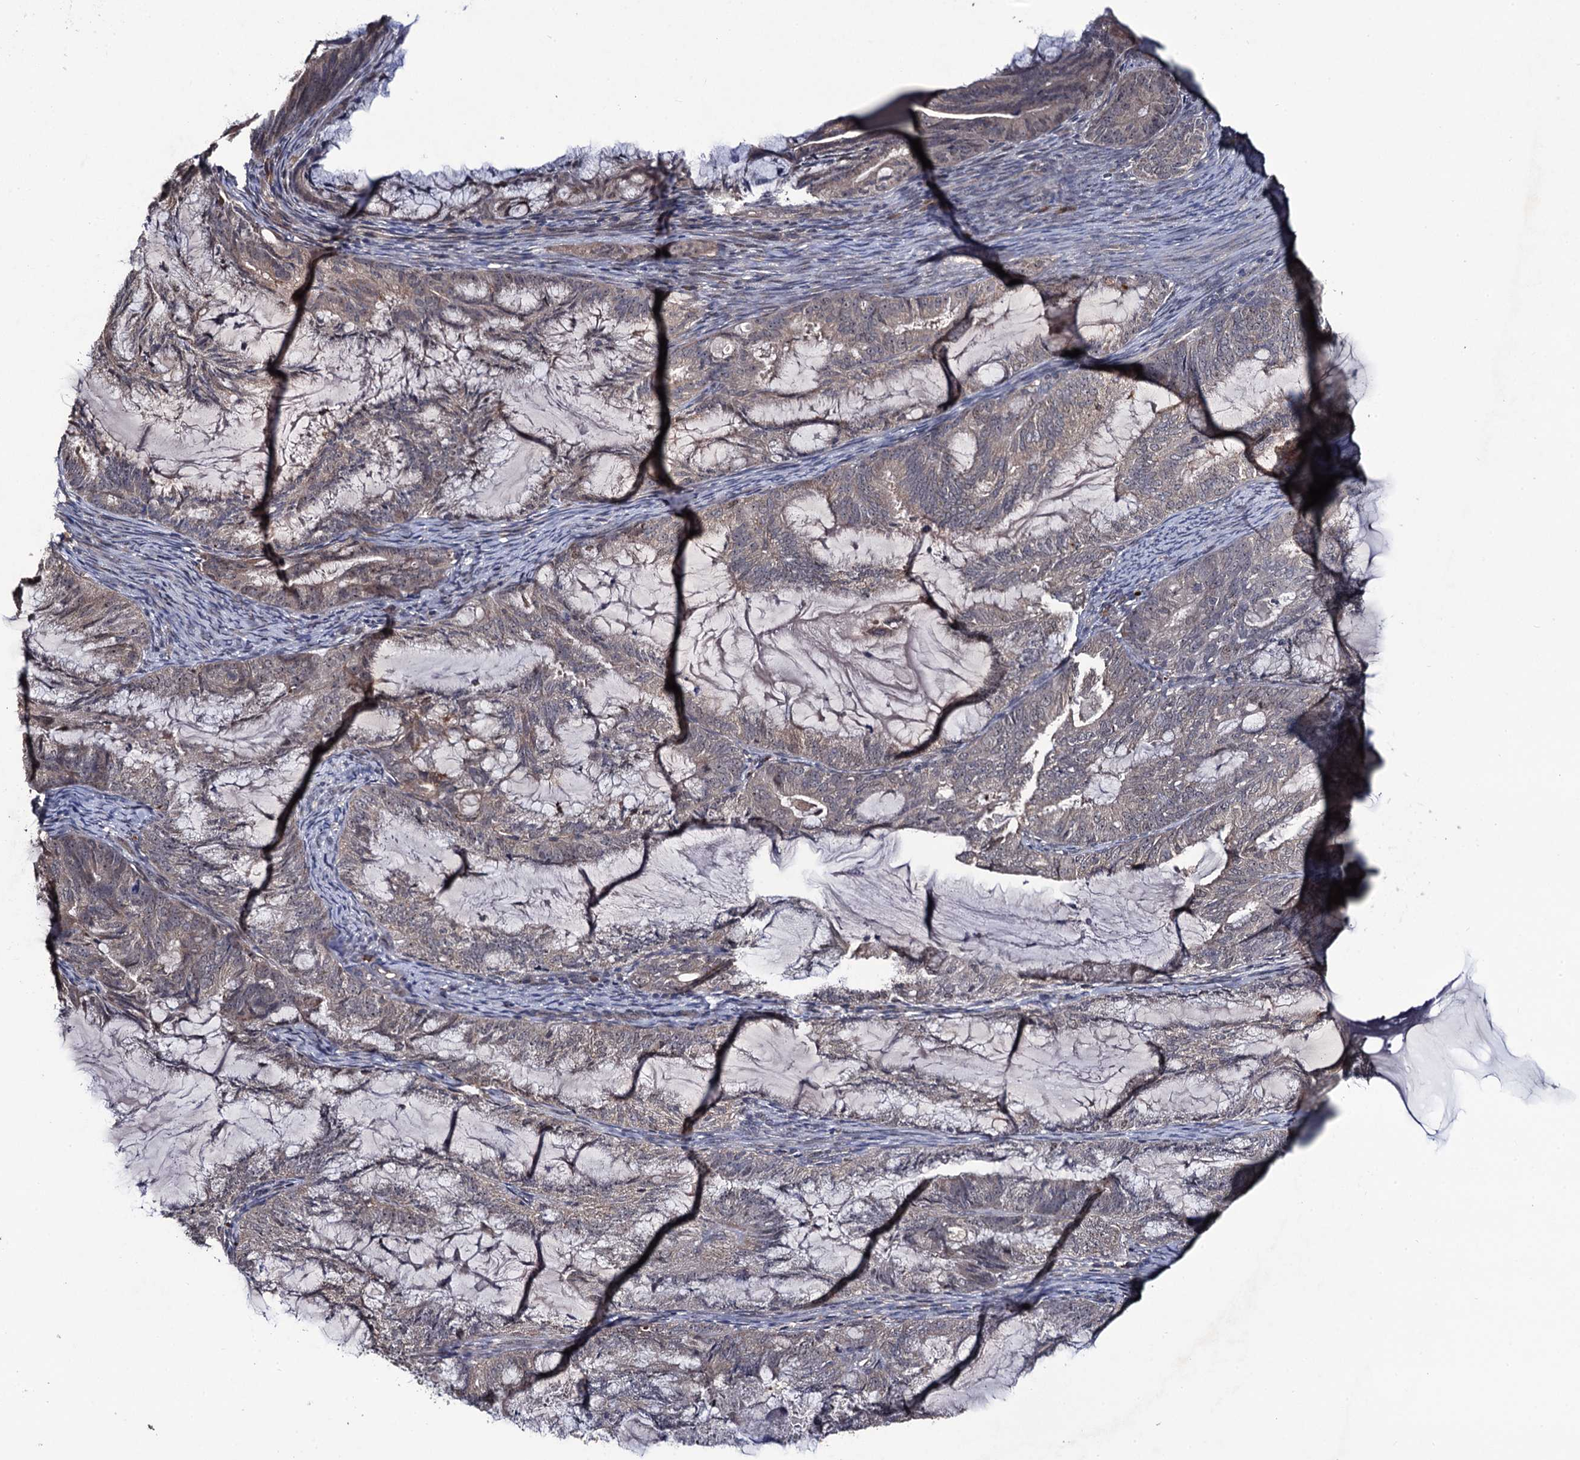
{"staining": {"intensity": "weak", "quantity": "<25%", "location": "nuclear"}, "tissue": "endometrial cancer", "cell_type": "Tumor cells", "image_type": "cancer", "snomed": [{"axis": "morphology", "description": "Adenocarcinoma, NOS"}, {"axis": "topography", "description": "Endometrium"}], "caption": "High power microscopy micrograph of an immunohistochemistry histopathology image of endometrial cancer (adenocarcinoma), revealing no significant positivity in tumor cells. The staining was performed using DAB (3,3'-diaminobenzidine) to visualize the protein expression in brown, while the nuclei were stained in blue with hematoxylin (Magnification: 20x).", "gene": "LRRC63", "patient": {"sex": "female", "age": 86}}